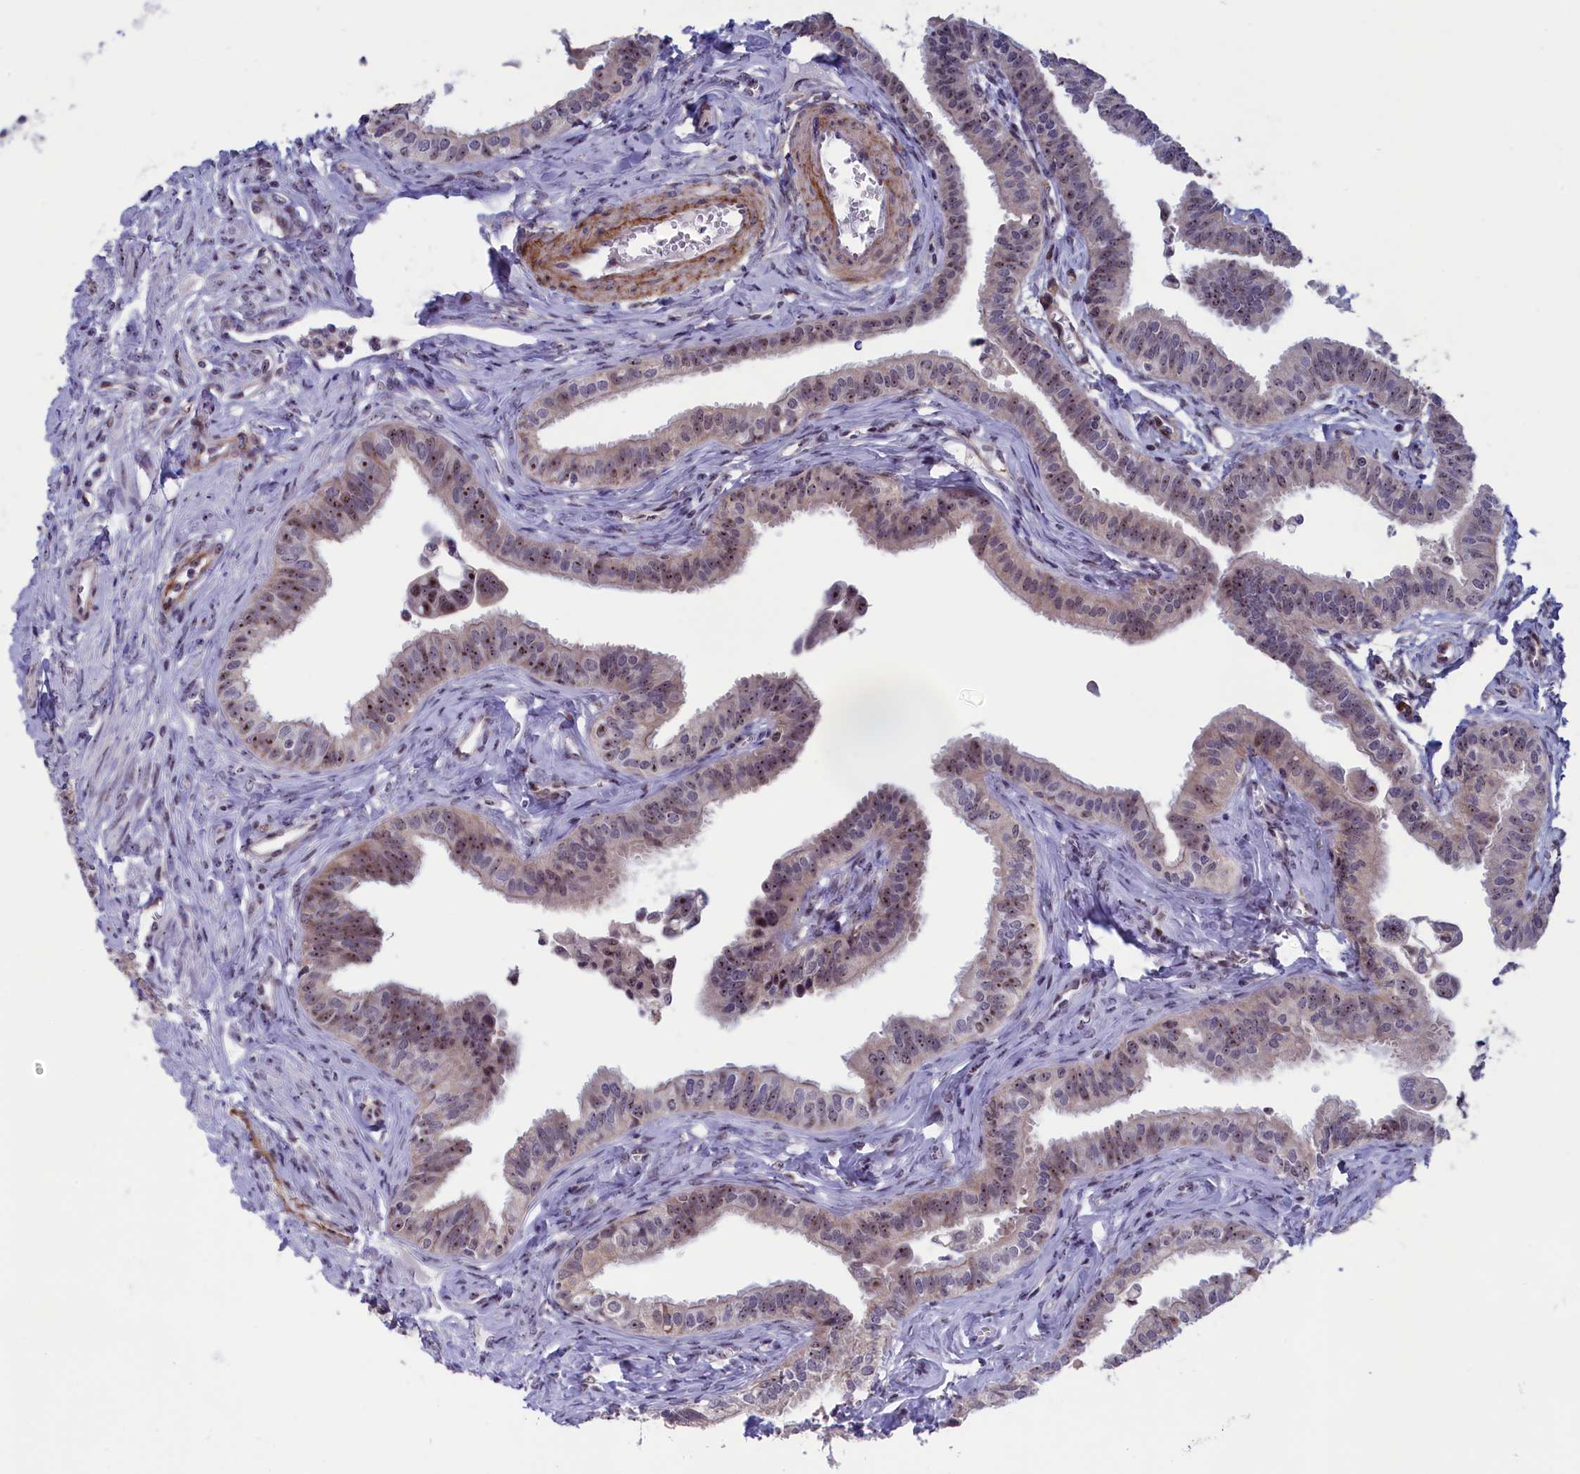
{"staining": {"intensity": "strong", "quantity": ">75%", "location": "nuclear"}, "tissue": "fallopian tube", "cell_type": "Glandular cells", "image_type": "normal", "snomed": [{"axis": "morphology", "description": "Normal tissue, NOS"}, {"axis": "morphology", "description": "Carcinoma, NOS"}, {"axis": "topography", "description": "Fallopian tube"}, {"axis": "topography", "description": "Ovary"}], "caption": "High-magnification brightfield microscopy of benign fallopian tube stained with DAB (3,3'-diaminobenzidine) (brown) and counterstained with hematoxylin (blue). glandular cells exhibit strong nuclear staining is identified in approximately>75% of cells. (brown staining indicates protein expression, while blue staining denotes nuclei).", "gene": "PPAN", "patient": {"sex": "female", "age": 59}}